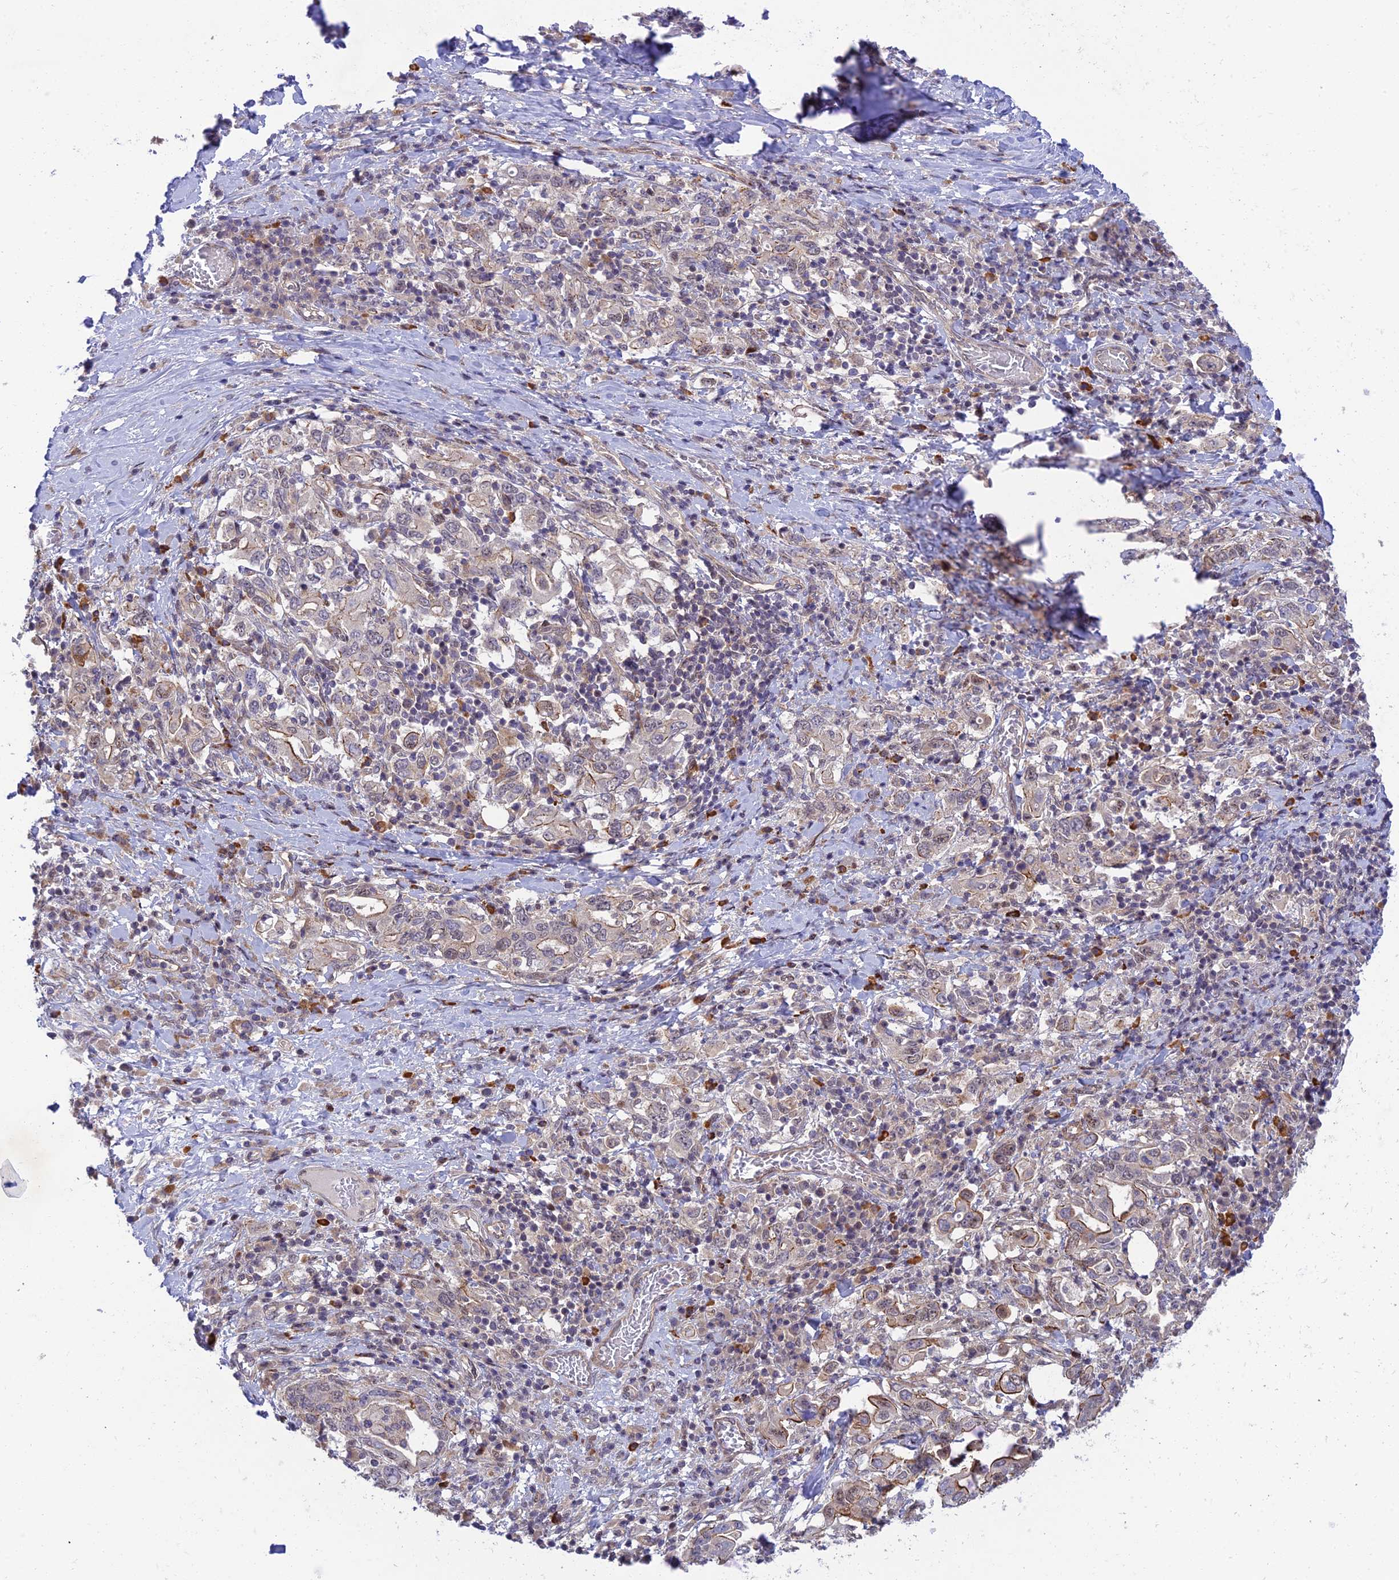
{"staining": {"intensity": "moderate", "quantity": "<25%", "location": "cytoplasmic/membranous"}, "tissue": "stomach cancer", "cell_type": "Tumor cells", "image_type": "cancer", "snomed": [{"axis": "morphology", "description": "Adenocarcinoma, NOS"}, {"axis": "topography", "description": "Stomach, upper"}, {"axis": "topography", "description": "Stomach"}], "caption": "Tumor cells demonstrate moderate cytoplasmic/membranous expression in about <25% of cells in adenocarcinoma (stomach).", "gene": "ZNF584", "patient": {"sex": "male", "age": 62}}